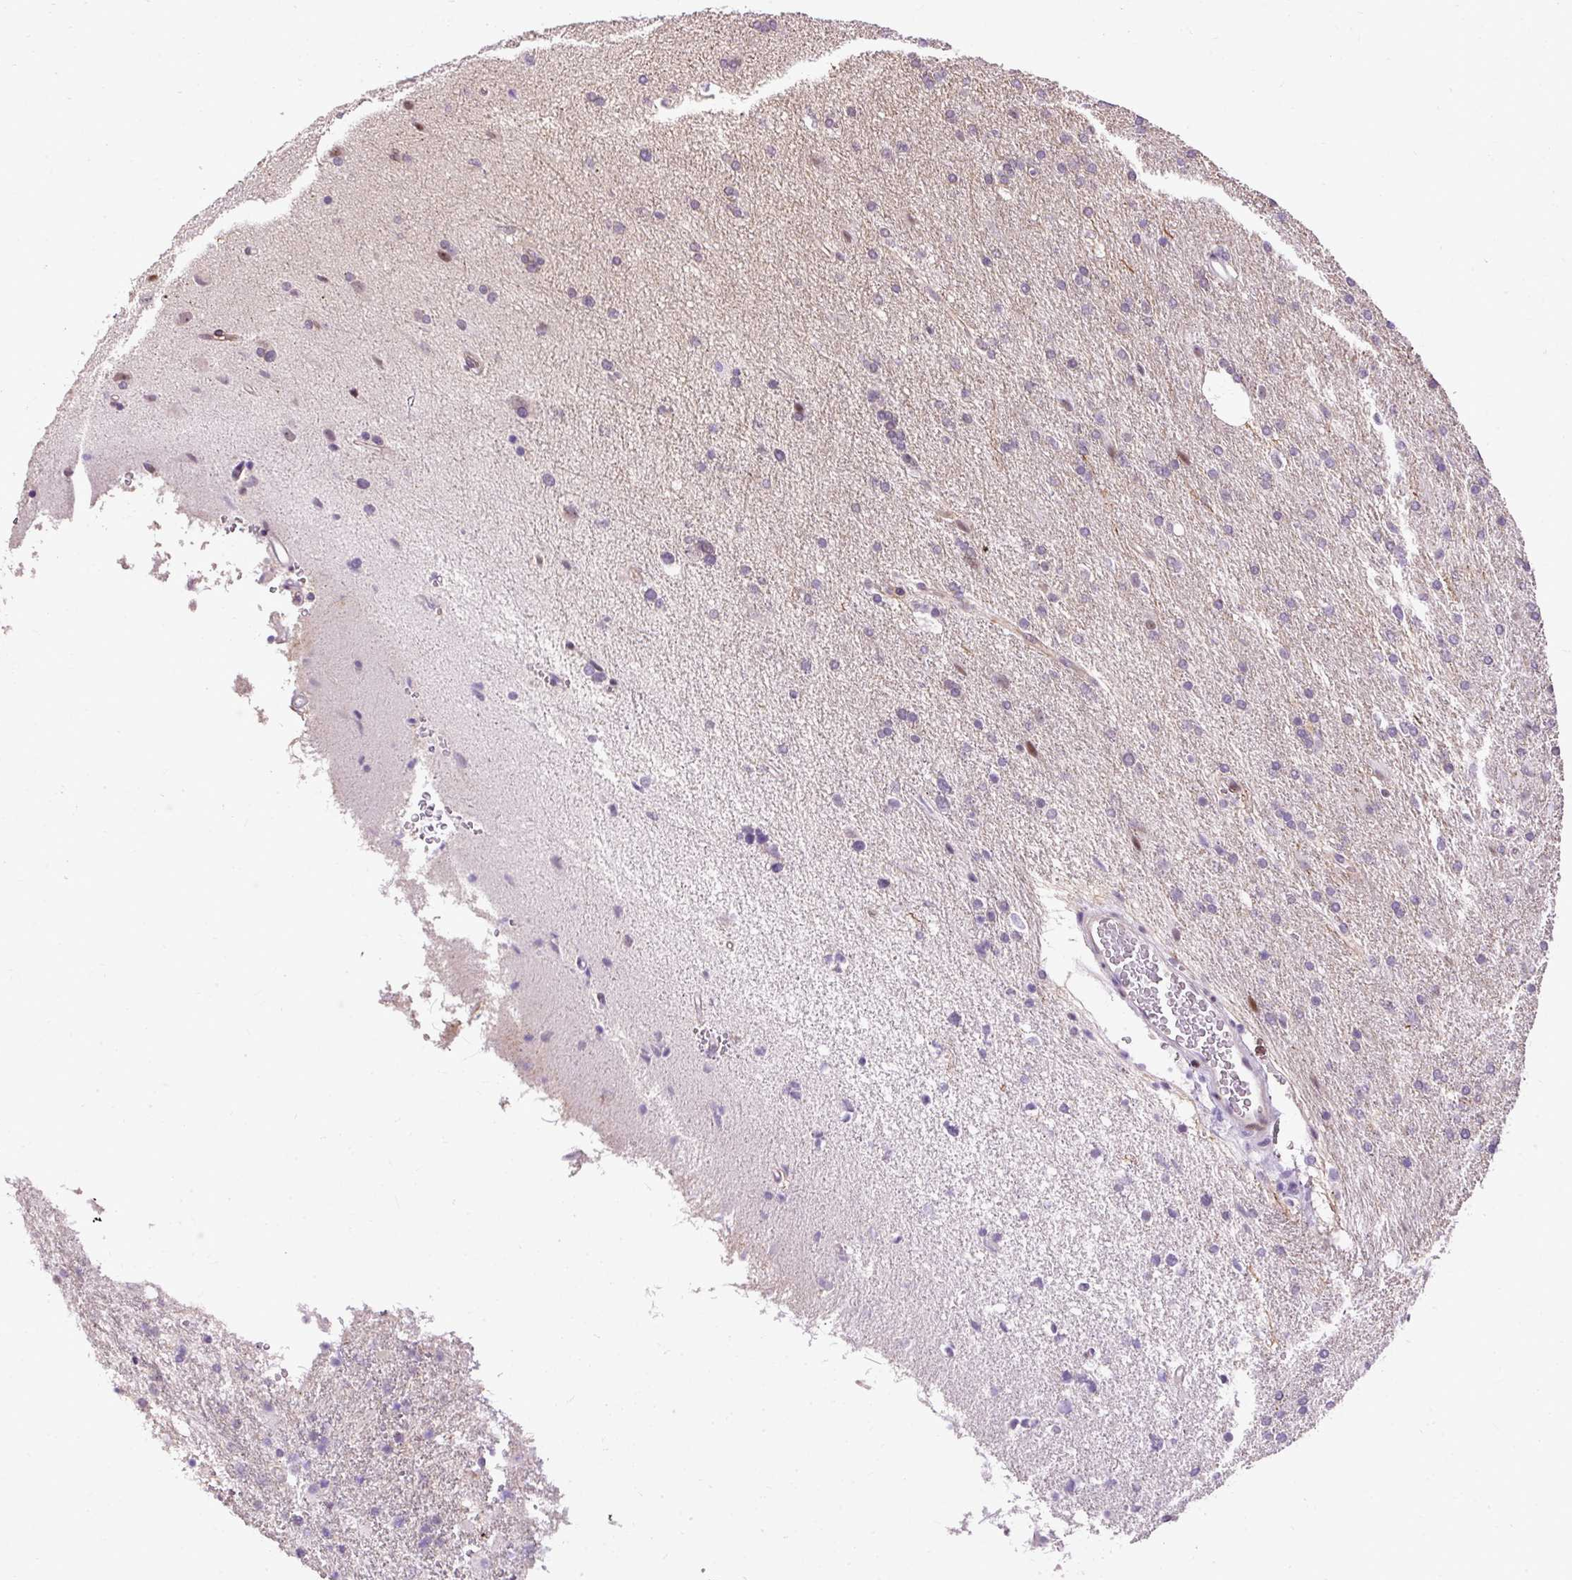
{"staining": {"intensity": "moderate", "quantity": "<25%", "location": "nuclear"}, "tissue": "glioma", "cell_type": "Tumor cells", "image_type": "cancer", "snomed": [{"axis": "morphology", "description": "Glioma, malignant, High grade"}, {"axis": "topography", "description": "Brain"}], "caption": "Human glioma stained with a brown dye demonstrates moderate nuclear positive positivity in about <25% of tumor cells.", "gene": "ARHGEF18", "patient": {"sex": "male", "age": 56}}